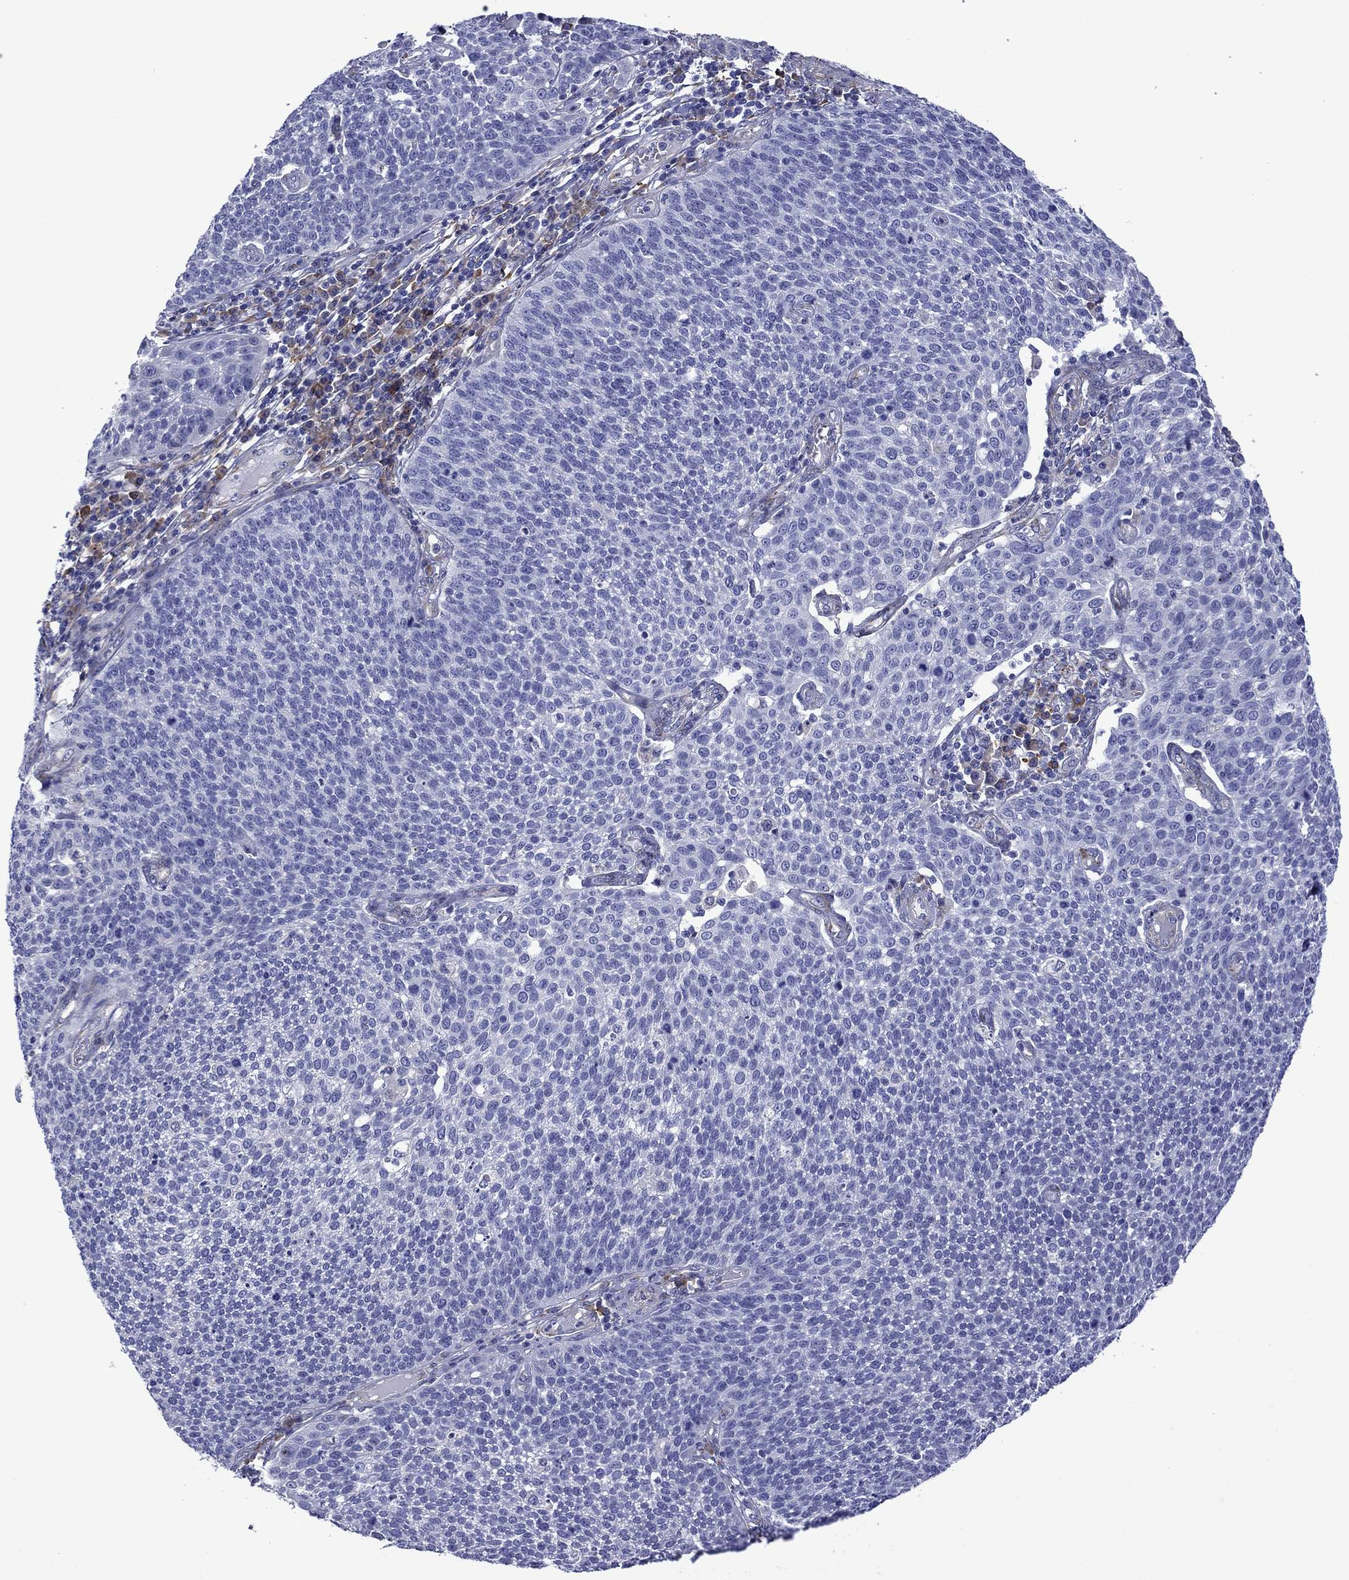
{"staining": {"intensity": "negative", "quantity": "none", "location": "none"}, "tissue": "cervical cancer", "cell_type": "Tumor cells", "image_type": "cancer", "snomed": [{"axis": "morphology", "description": "Squamous cell carcinoma, NOS"}, {"axis": "topography", "description": "Cervix"}], "caption": "DAB (3,3'-diaminobenzidine) immunohistochemical staining of squamous cell carcinoma (cervical) shows no significant staining in tumor cells.", "gene": "HSPG2", "patient": {"sex": "female", "age": 34}}